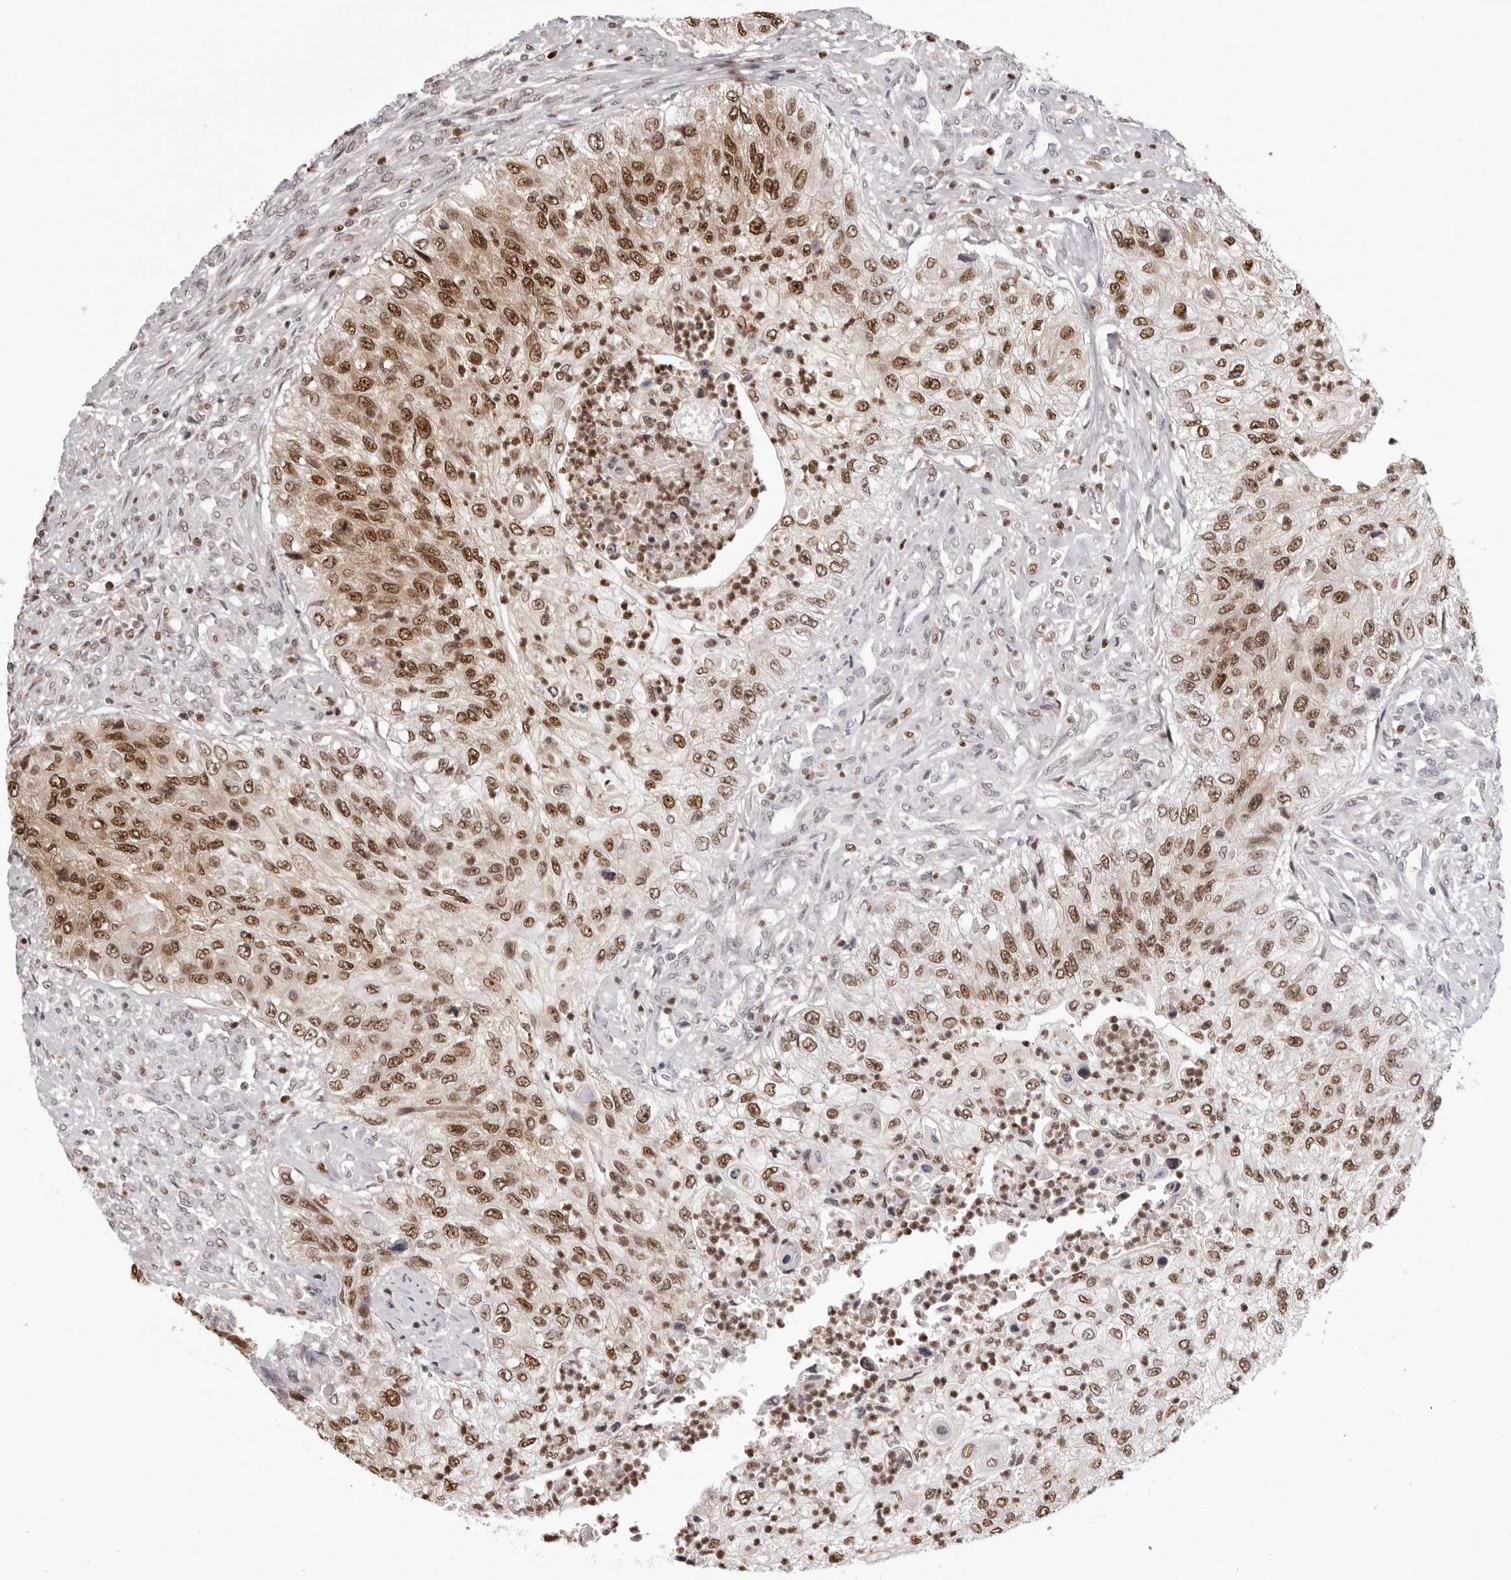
{"staining": {"intensity": "moderate", "quantity": ">75%", "location": "nuclear"}, "tissue": "urothelial cancer", "cell_type": "Tumor cells", "image_type": "cancer", "snomed": [{"axis": "morphology", "description": "Urothelial carcinoma, High grade"}, {"axis": "topography", "description": "Urinary bladder"}], "caption": "An IHC micrograph of neoplastic tissue is shown. Protein staining in brown highlights moderate nuclear positivity in high-grade urothelial carcinoma within tumor cells.", "gene": "HSPA4", "patient": {"sex": "female", "age": 60}}